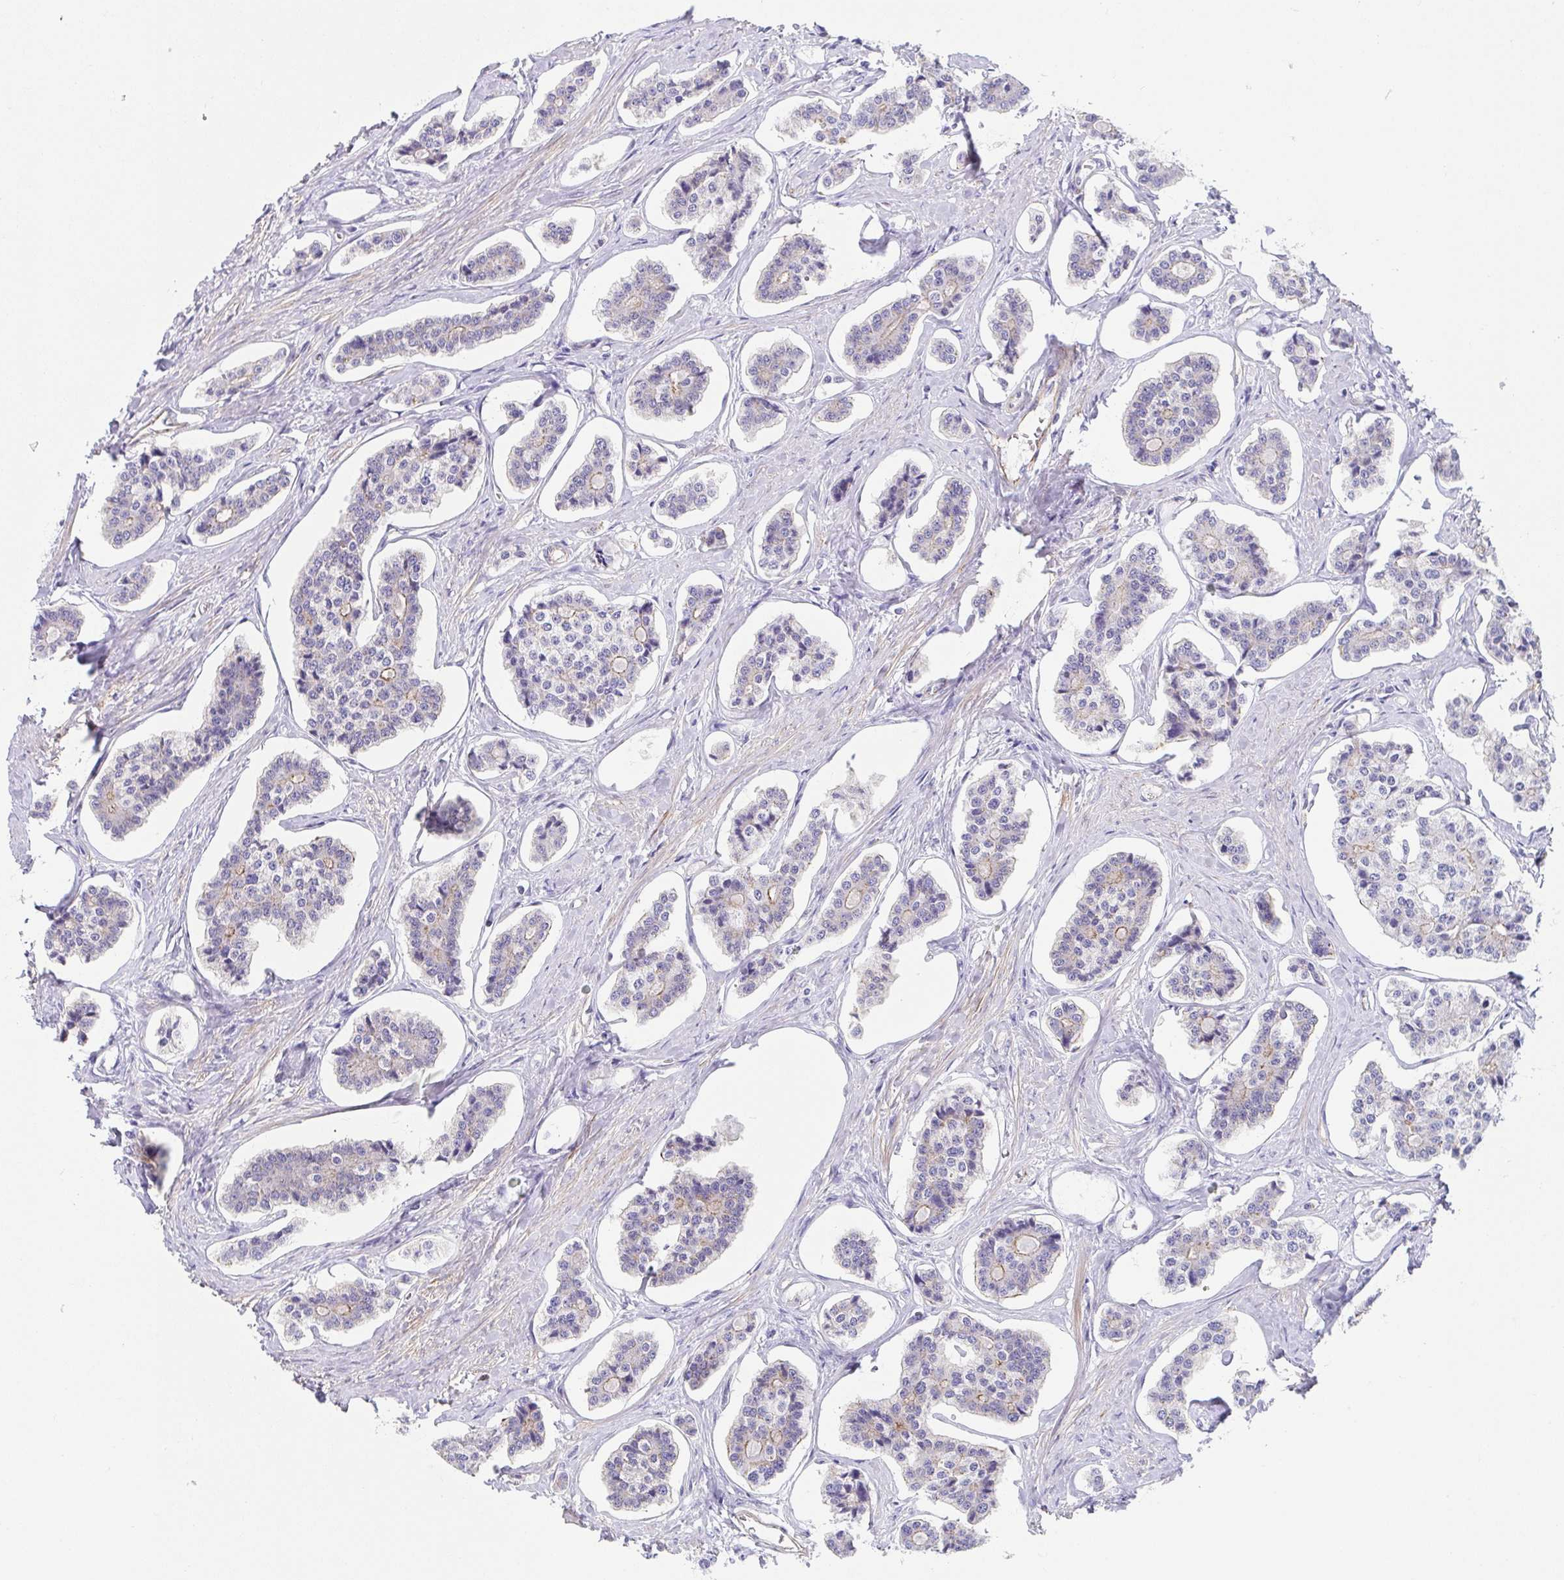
{"staining": {"intensity": "moderate", "quantity": "<25%", "location": "cytoplasmic/membranous"}, "tissue": "carcinoid", "cell_type": "Tumor cells", "image_type": "cancer", "snomed": [{"axis": "morphology", "description": "Carcinoid, malignant, NOS"}, {"axis": "topography", "description": "Small intestine"}], "caption": "Carcinoid tissue shows moderate cytoplasmic/membranous staining in approximately <25% of tumor cells", "gene": "TRAM2", "patient": {"sex": "female", "age": 65}}